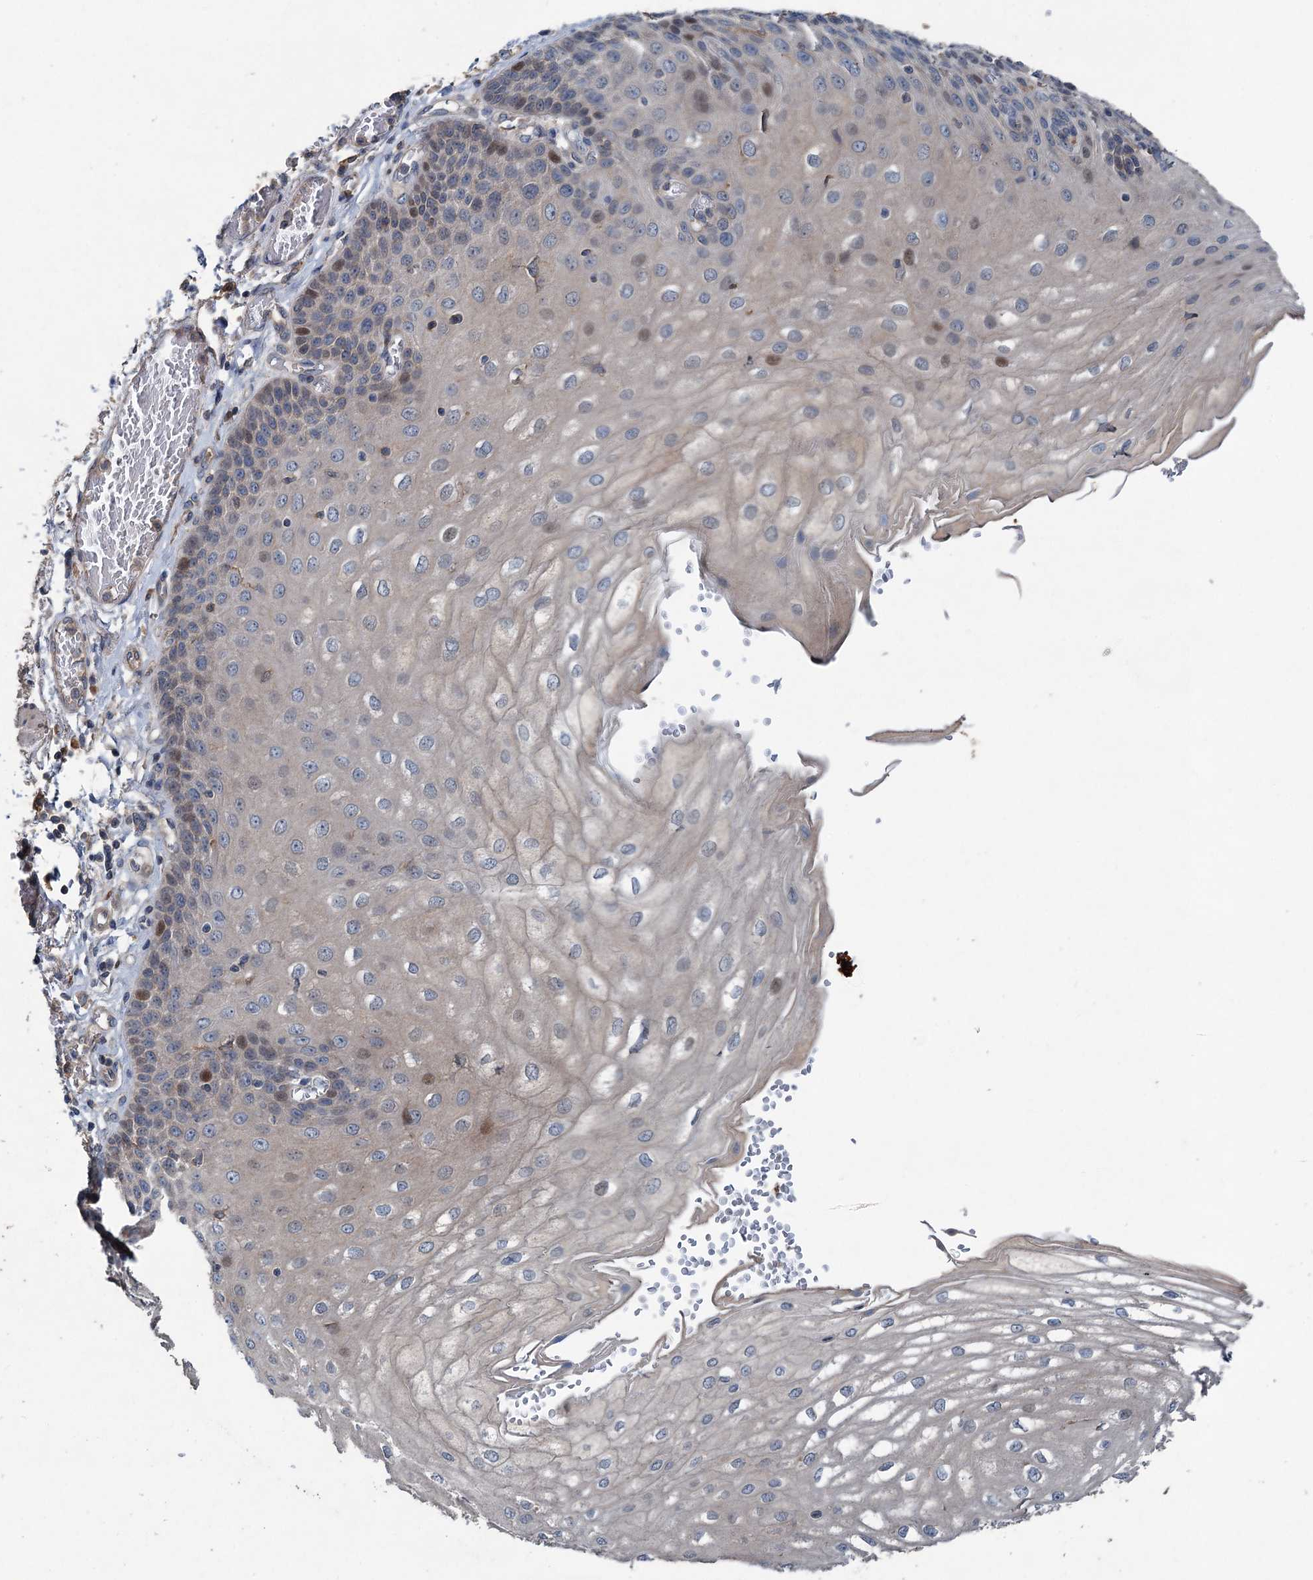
{"staining": {"intensity": "moderate", "quantity": "<25%", "location": "nuclear"}, "tissue": "esophagus", "cell_type": "Squamous epithelial cells", "image_type": "normal", "snomed": [{"axis": "morphology", "description": "Normal tissue, NOS"}, {"axis": "topography", "description": "Esophagus"}], "caption": "Protein expression by immunohistochemistry (IHC) demonstrates moderate nuclear expression in about <25% of squamous epithelial cells in normal esophagus. (brown staining indicates protein expression, while blue staining denotes nuclei).", "gene": "TAPBPL", "patient": {"sex": "male", "age": 81}}